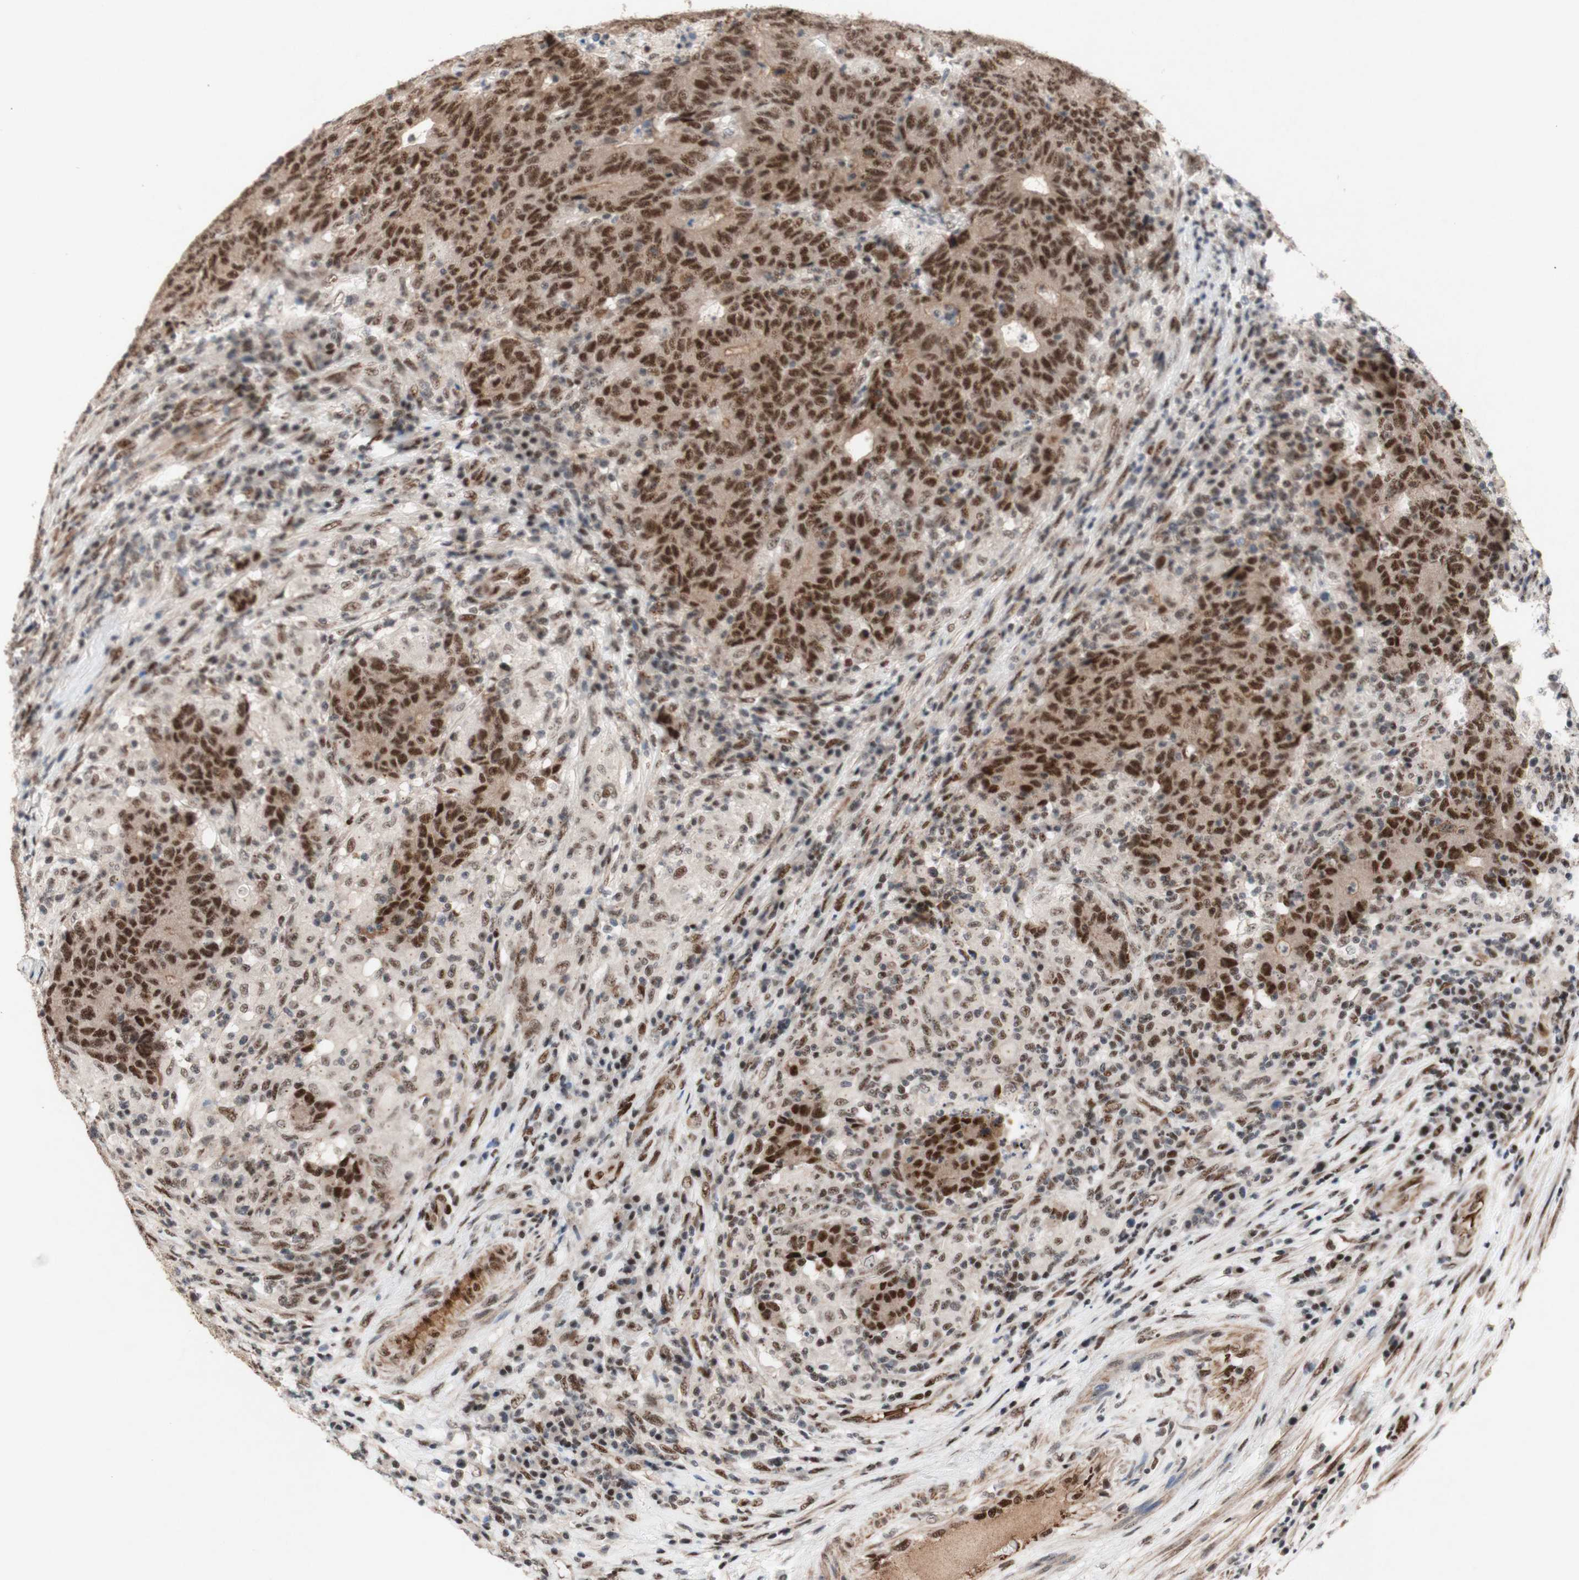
{"staining": {"intensity": "strong", "quantity": ">75%", "location": "nuclear"}, "tissue": "colorectal cancer", "cell_type": "Tumor cells", "image_type": "cancer", "snomed": [{"axis": "morphology", "description": "Normal tissue, NOS"}, {"axis": "morphology", "description": "Adenocarcinoma, NOS"}, {"axis": "topography", "description": "Colon"}], "caption": "This photomicrograph displays immunohistochemistry (IHC) staining of colorectal adenocarcinoma, with high strong nuclear expression in about >75% of tumor cells.", "gene": "TLE1", "patient": {"sex": "female", "age": 75}}